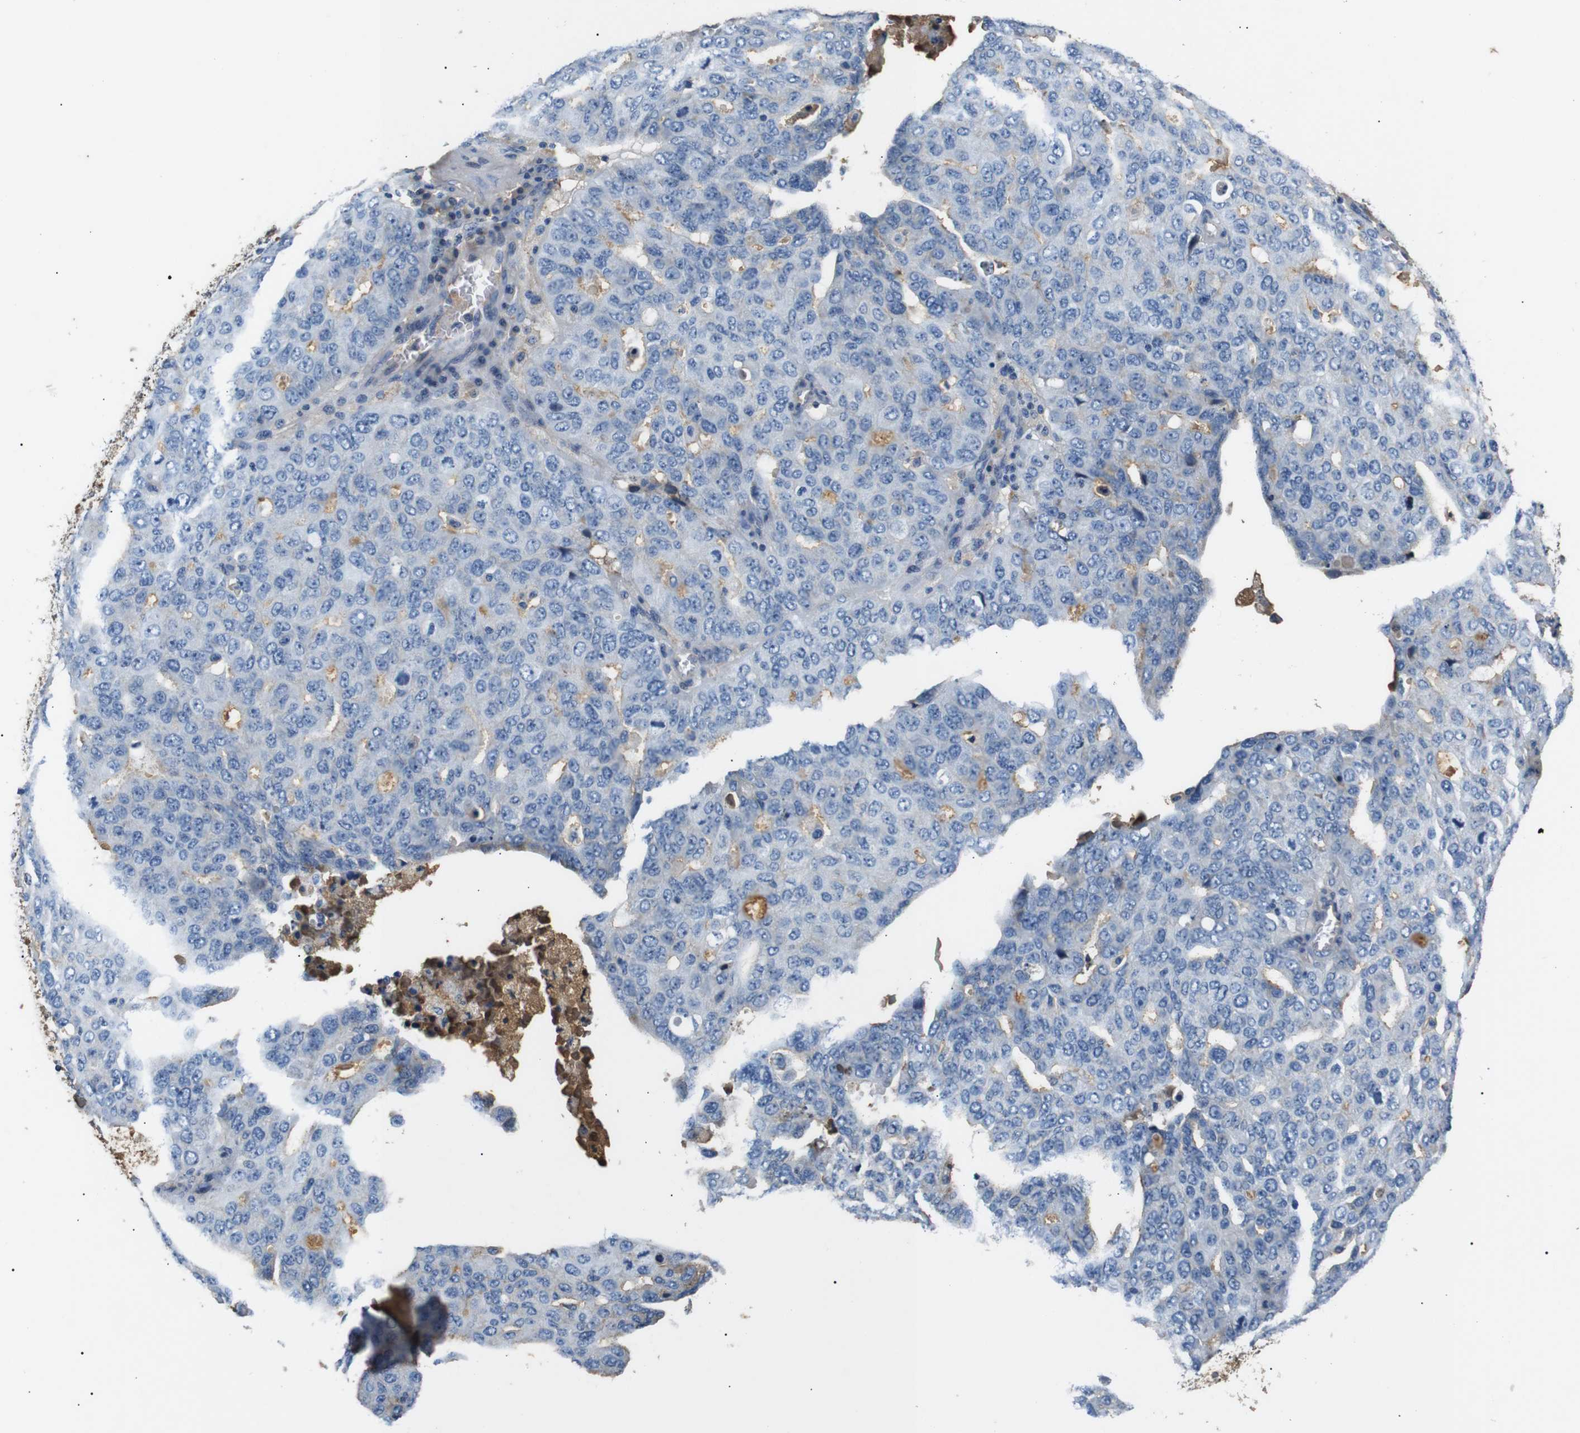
{"staining": {"intensity": "weak", "quantity": "<25%", "location": "cytoplasmic/membranous"}, "tissue": "ovarian cancer", "cell_type": "Tumor cells", "image_type": "cancer", "snomed": [{"axis": "morphology", "description": "Carcinoma, endometroid"}, {"axis": "topography", "description": "Ovary"}], "caption": "Immunohistochemistry (IHC) micrograph of ovarian endometroid carcinoma stained for a protein (brown), which demonstrates no staining in tumor cells.", "gene": "LHCGR", "patient": {"sex": "female", "age": 62}}